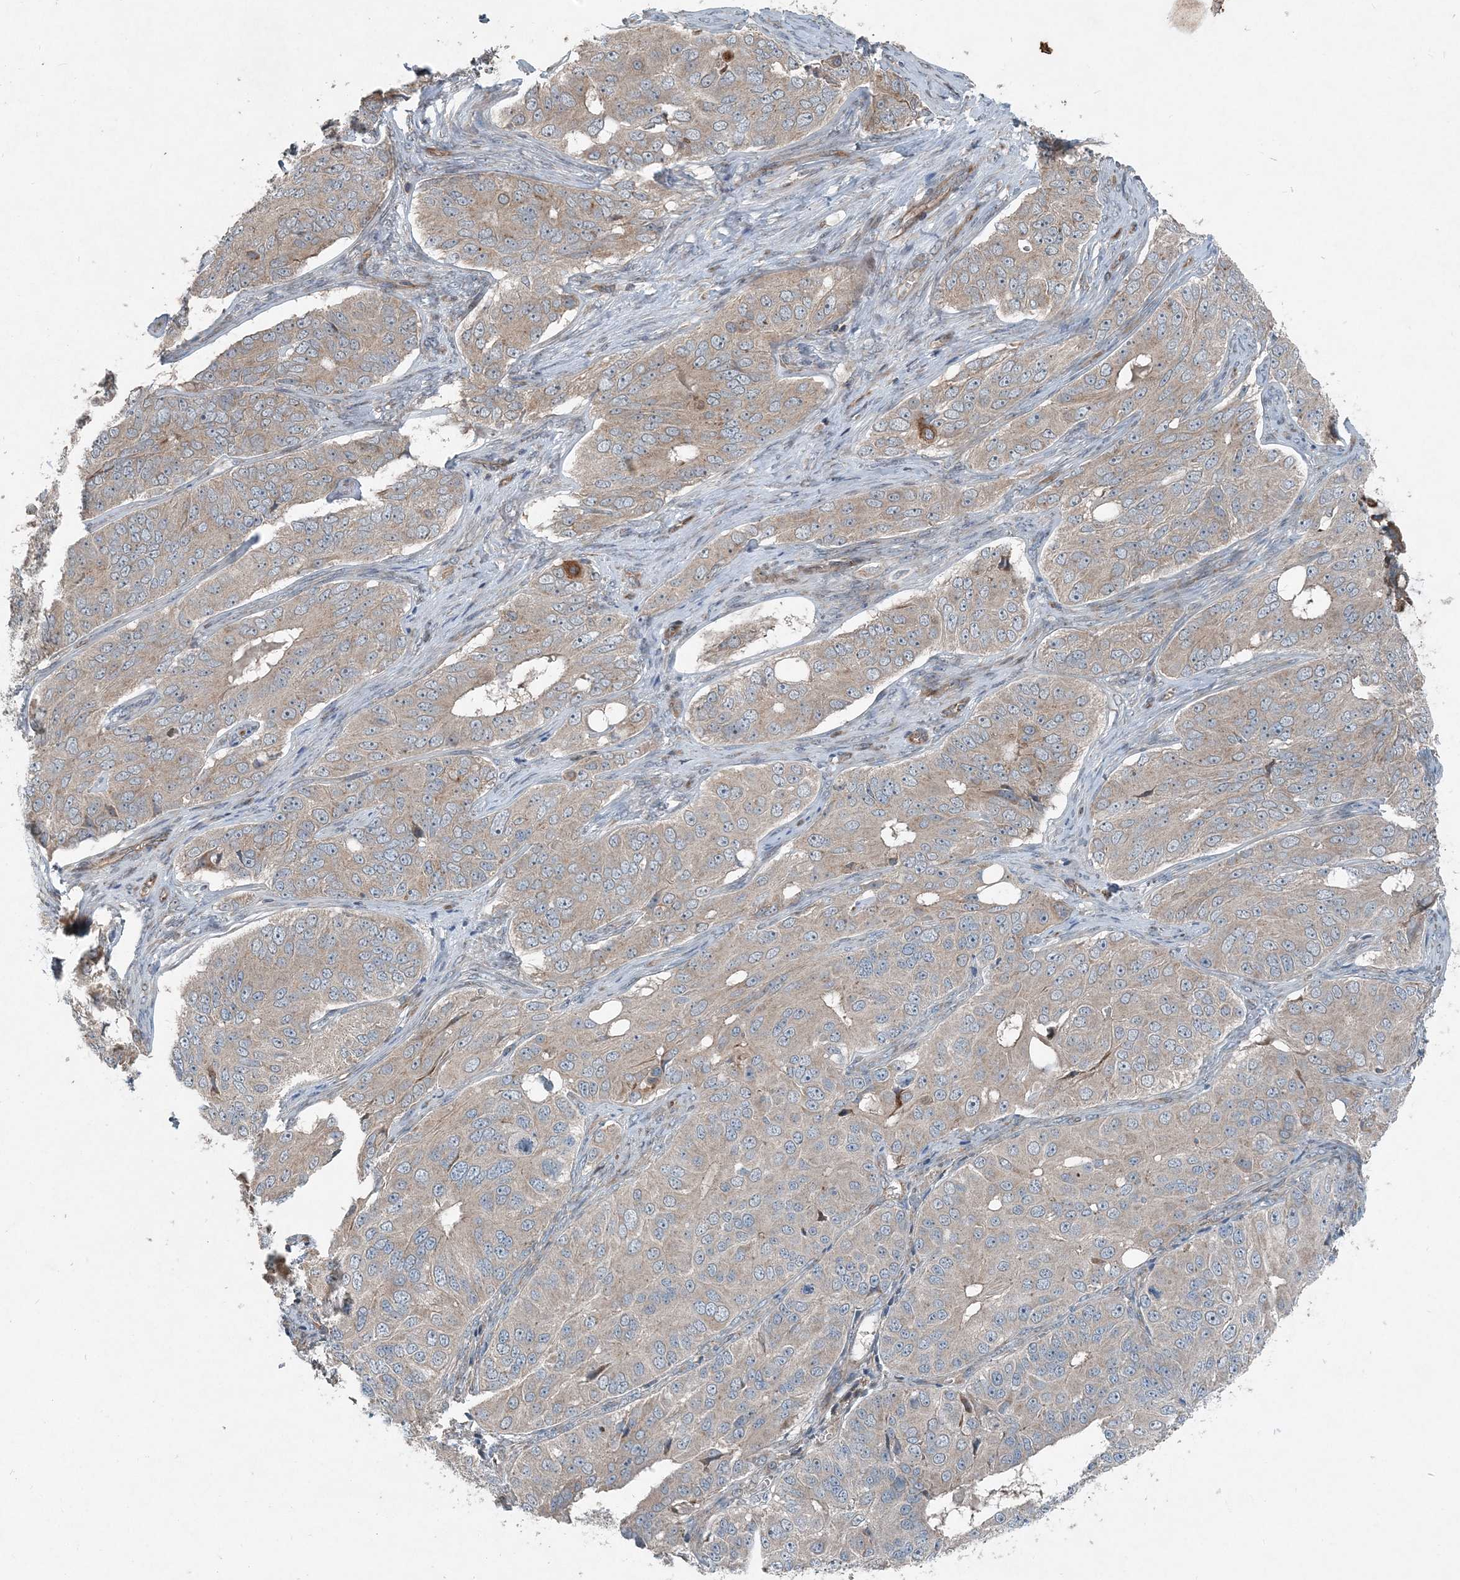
{"staining": {"intensity": "weak", "quantity": "25%-75%", "location": "cytoplasmic/membranous"}, "tissue": "ovarian cancer", "cell_type": "Tumor cells", "image_type": "cancer", "snomed": [{"axis": "morphology", "description": "Carcinoma, endometroid"}, {"axis": "topography", "description": "Ovary"}], "caption": "Protein staining displays weak cytoplasmic/membranous staining in approximately 25%-75% of tumor cells in ovarian endometroid carcinoma.", "gene": "INTU", "patient": {"sex": "female", "age": 51}}